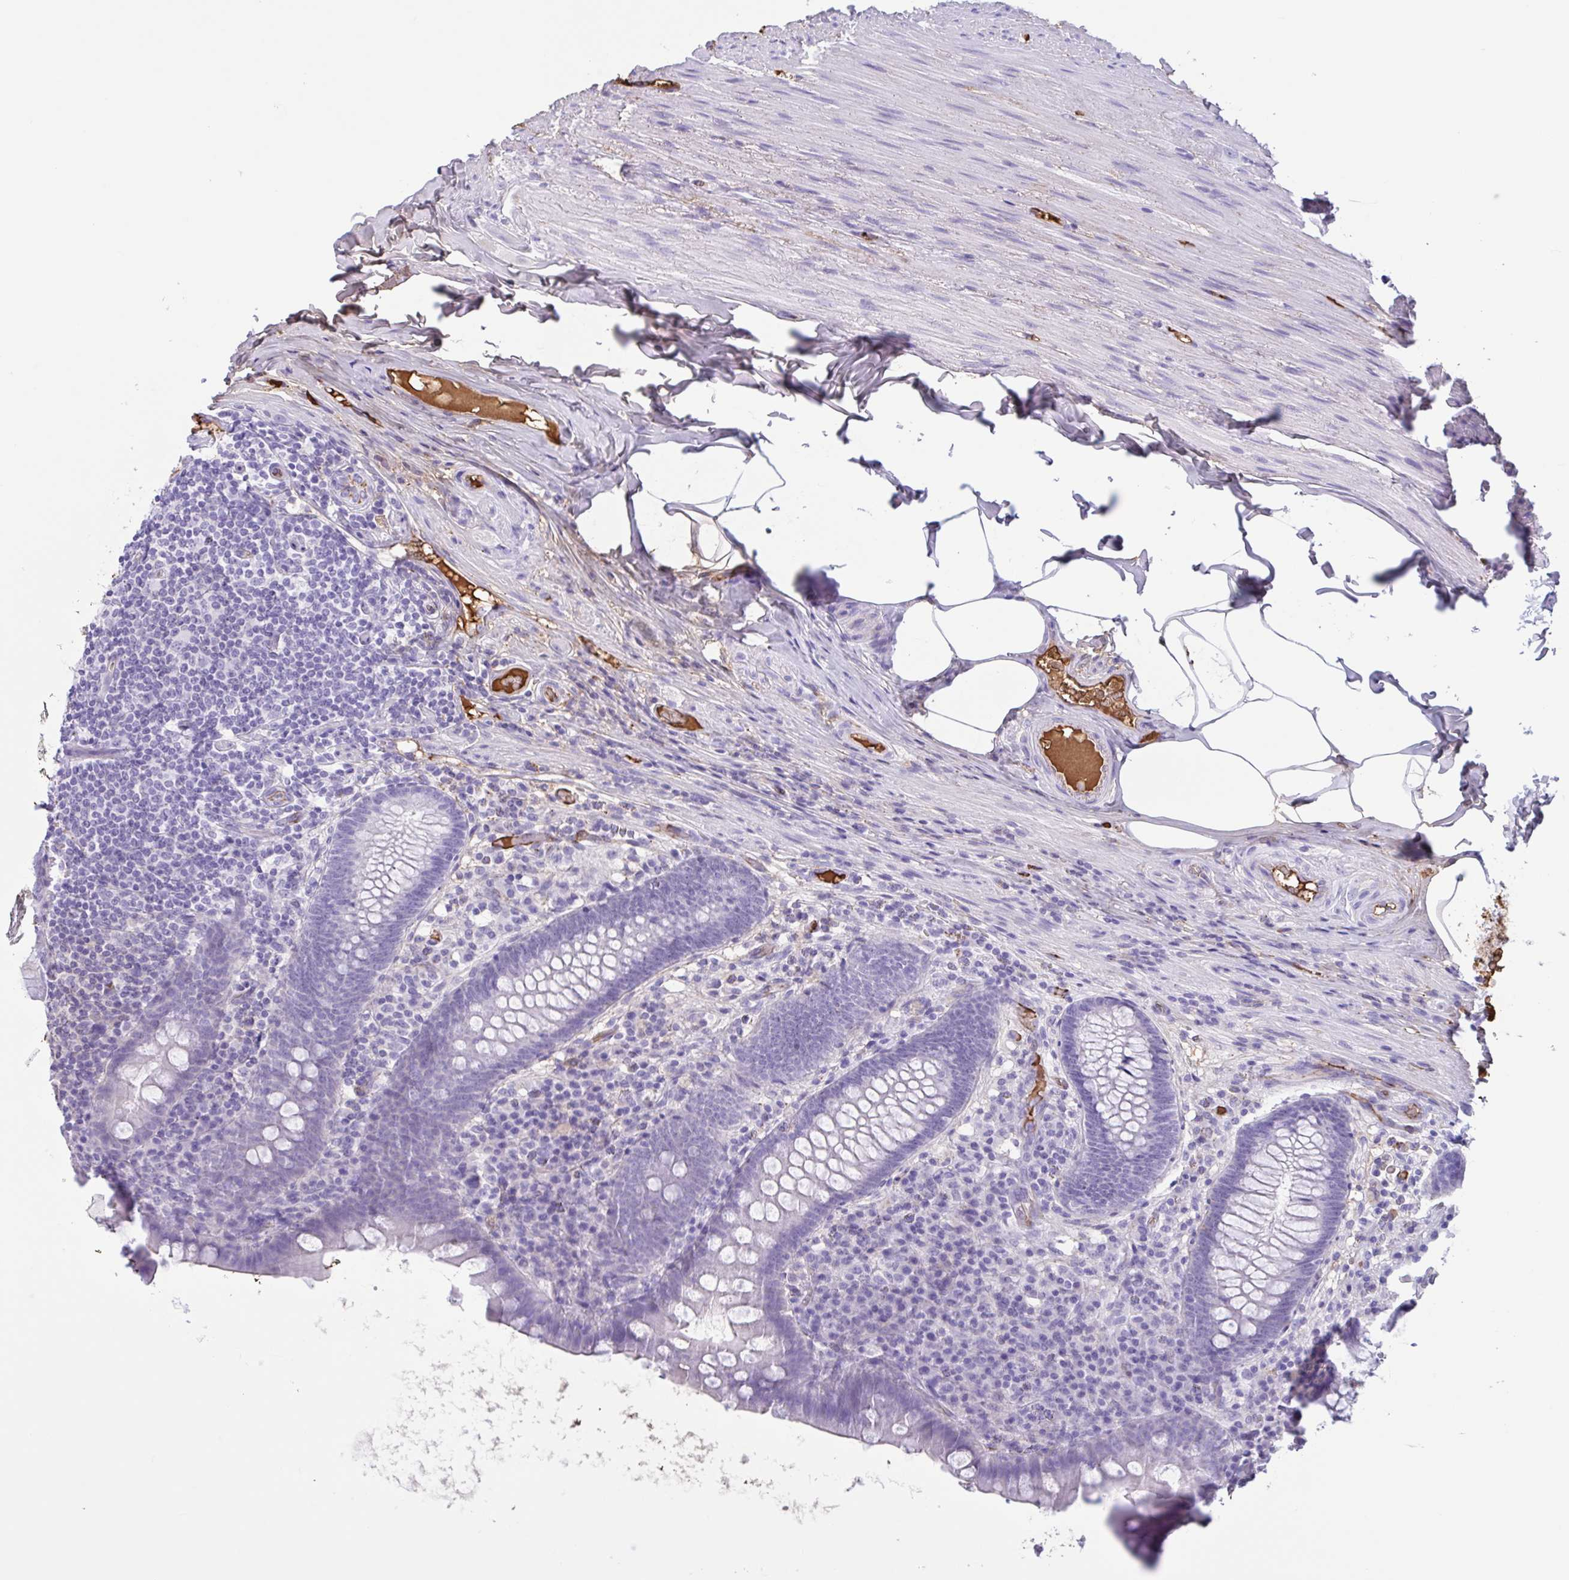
{"staining": {"intensity": "negative", "quantity": "none", "location": "none"}, "tissue": "appendix", "cell_type": "Glandular cells", "image_type": "normal", "snomed": [{"axis": "morphology", "description": "Normal tissue, NOS"}, {"axis": "topography", "description": "Appendix"}], "caption": "This is a histopathology image of immunohistochemistry staining of benign appendix, which shows no positivity in glandular cells.", "gene": "LARGE2", "patient": {"sex": "male", "age": 71}}